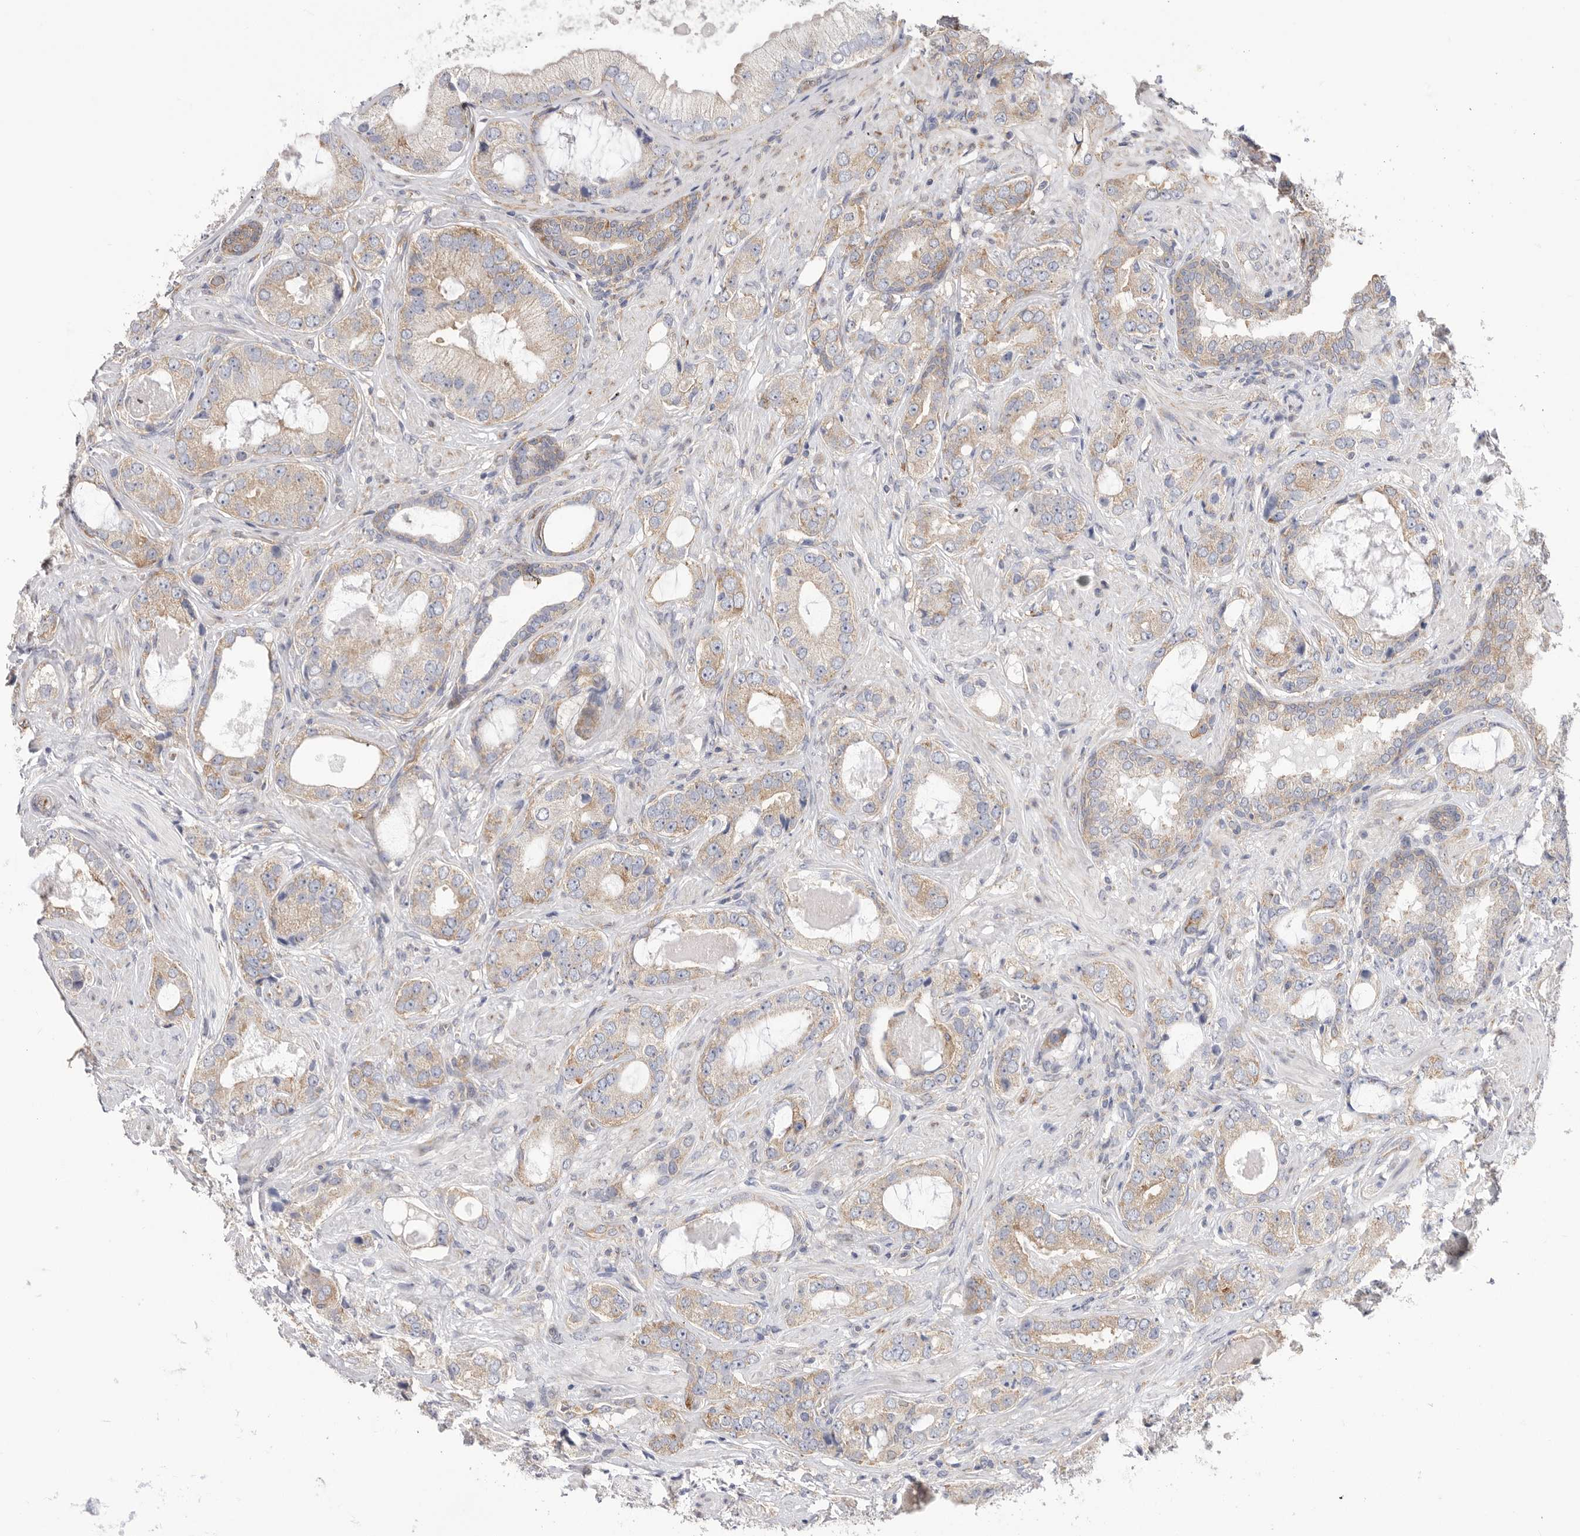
{"staining": {"intensity": "weak", "quantity": ">75%", "location": "cytoplasmic/membranous"}, "tissue": "prostate cancer", "cell_type": "Tumor cells", "image_type": "cancer", "snomed": [{"axis": "morphology", "description": "Normal tissue, NOS"}, {"axis": "morphology", "description": "Adenocarcinoma, High grade"}, {"axis": "topography", "description": "Prostate"}, {"axis": "topography", "description": "Peripheral nerve tissue"}], "caption": "Protein staining by IHC reveals weak cytoplasmic/membranous staining in about >75% of tumor cells in prostate cancer.", "gene": "SERBP1", "patient": {"sex": "male", "age": 59}}